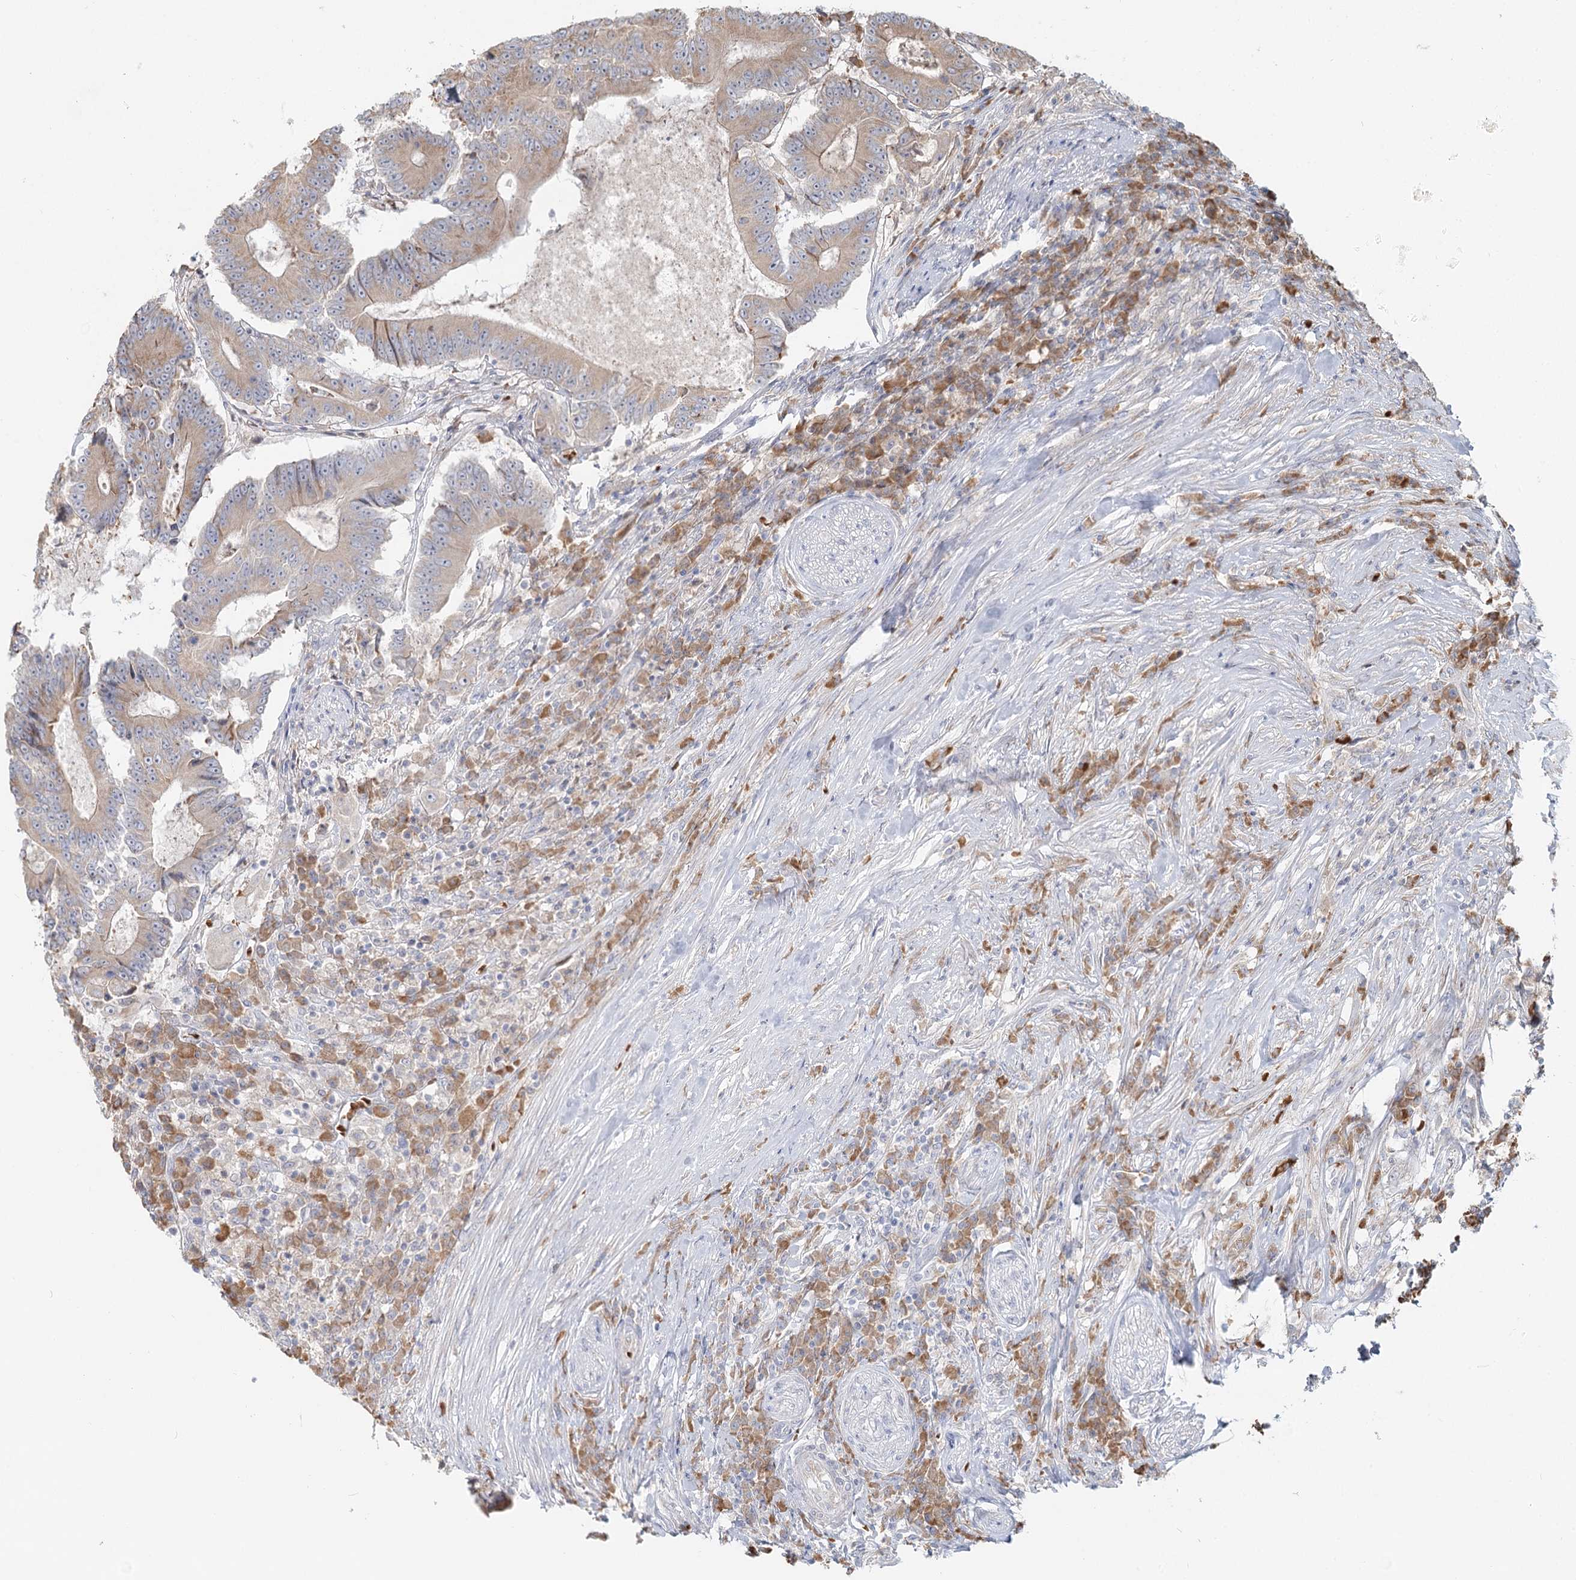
{"staining": {"intensity": "weak", "quantity": ">75%", "location": "cytoplasmic/membranous"}, "tissue": "colorectal cancer", "cell_type": "Tumor cells", "image_type": "cancer", "snomed": [{"axis": "morphology", "description": "Adenocarcinoma, NOS"}, {"axis": "topography", "description": "Colon"}], "caption": "Colorectal cancer (adenocarcinoma) was stained to show a protein in brown. There is low levels of weak cytoplasmic/membranous staining in approximately >75% of tumor cells. The staining was performed using DAB to visualize the protein expression in brown, while the nuclei were stained in blue with hematoxylin (Magnification: 20x).", "gene": "ANKRD16", "patient": {"sex": "male", "age": 83}}